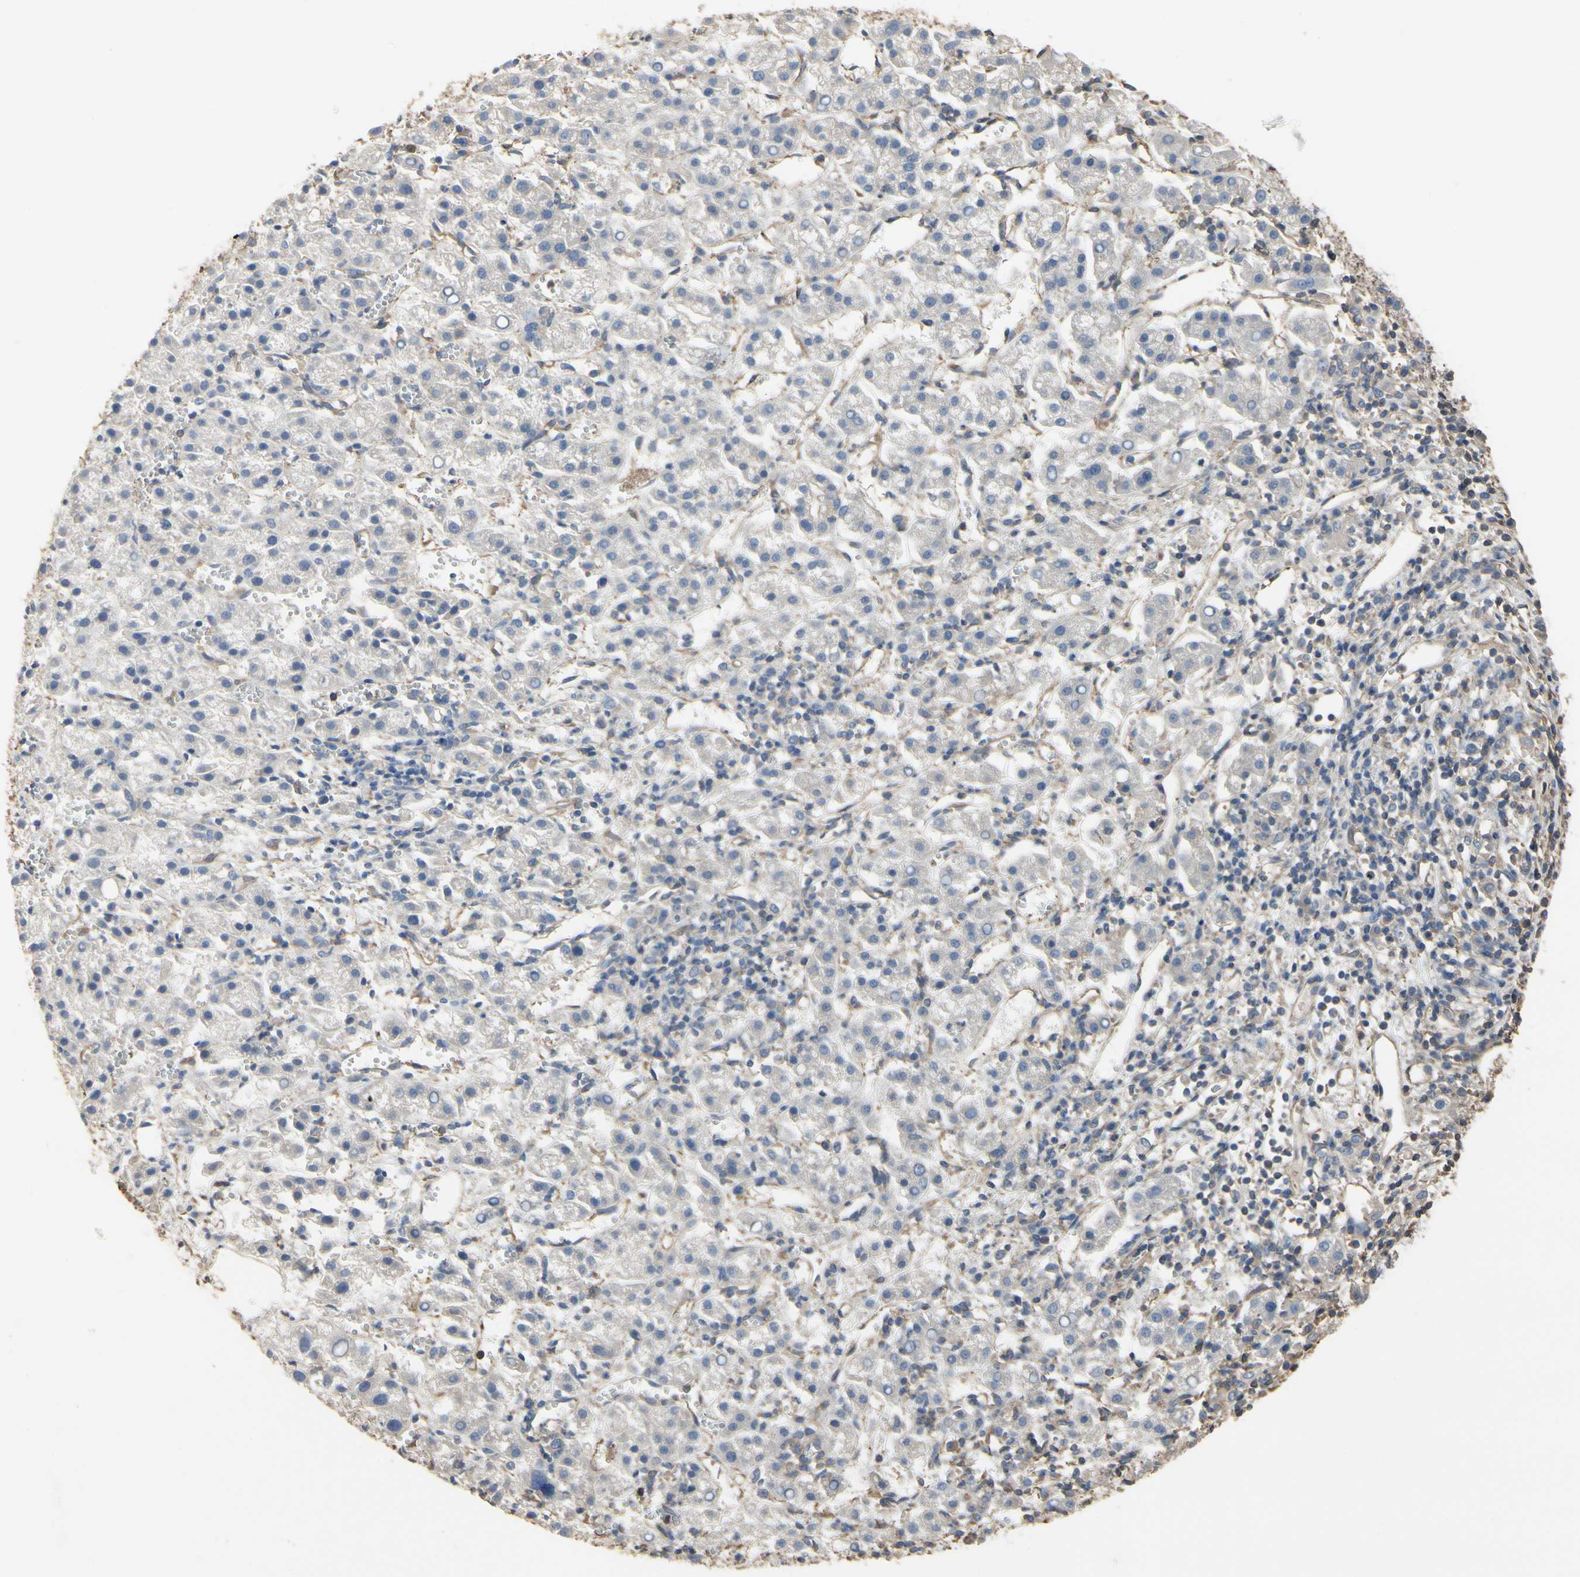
{"staining": {"intensity": "weak", "quantity": "<25%", "location": "cytoplasmic/membranous"}, "tissue": "liver cancer", "cell_type": "Tumor cells", "image_type": "cancer", "snomed": [{"axis": "morphology", "description": "Carcinoma, Hepatocellular, NOS"}, {"axis": "topography", "description": "Liver"}], "caption": "A photomicrograph of hepatocellular carcinoma (liver) stained for a protein reveals no brown staining in tumor cells.", "gene": "PDZK1", "patient": {"sex": "female", "age": 58}}